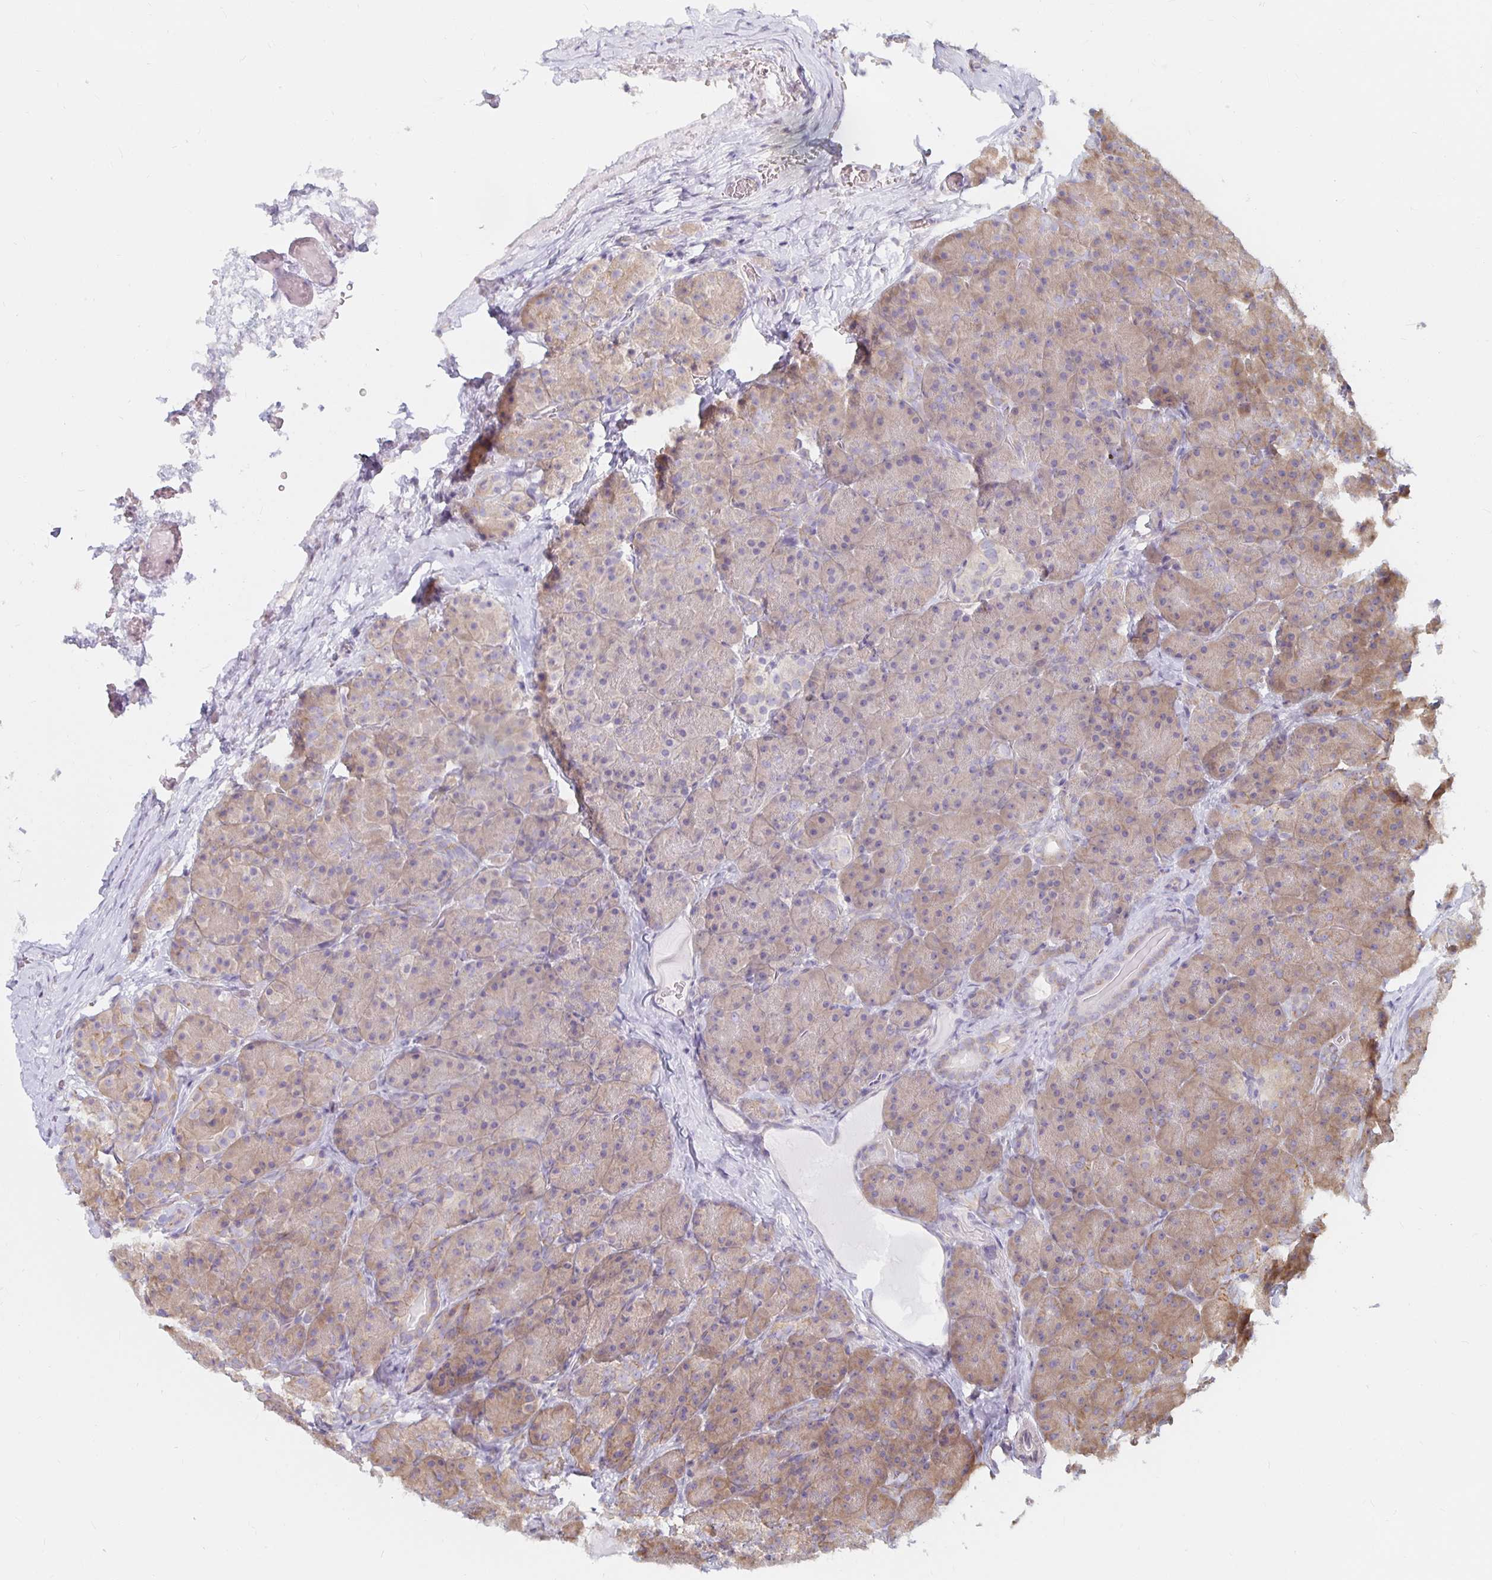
{"staining": {"intensity": "moderate", "quantity": ">75%", "location": "cytoplasmic/membranous"}, "tissue": "pancreas", "cell_type": "Exocrine glandular cells", "image_type": "normal", "snomed": [{"axis": "morphology", "description": "Normal tissue, NOS"}, {"axis": "topography", "description": "Pancreas"}], "caption": "This image displays immunohistochemistry (IHC) staining of benign human pancreas, with medium moderate cytoplasmic/membranous staining in approximately >75% of exocrine glandular cells.", "gene": "PDAP1", "patient": {"sex": "male", "age": 57}}